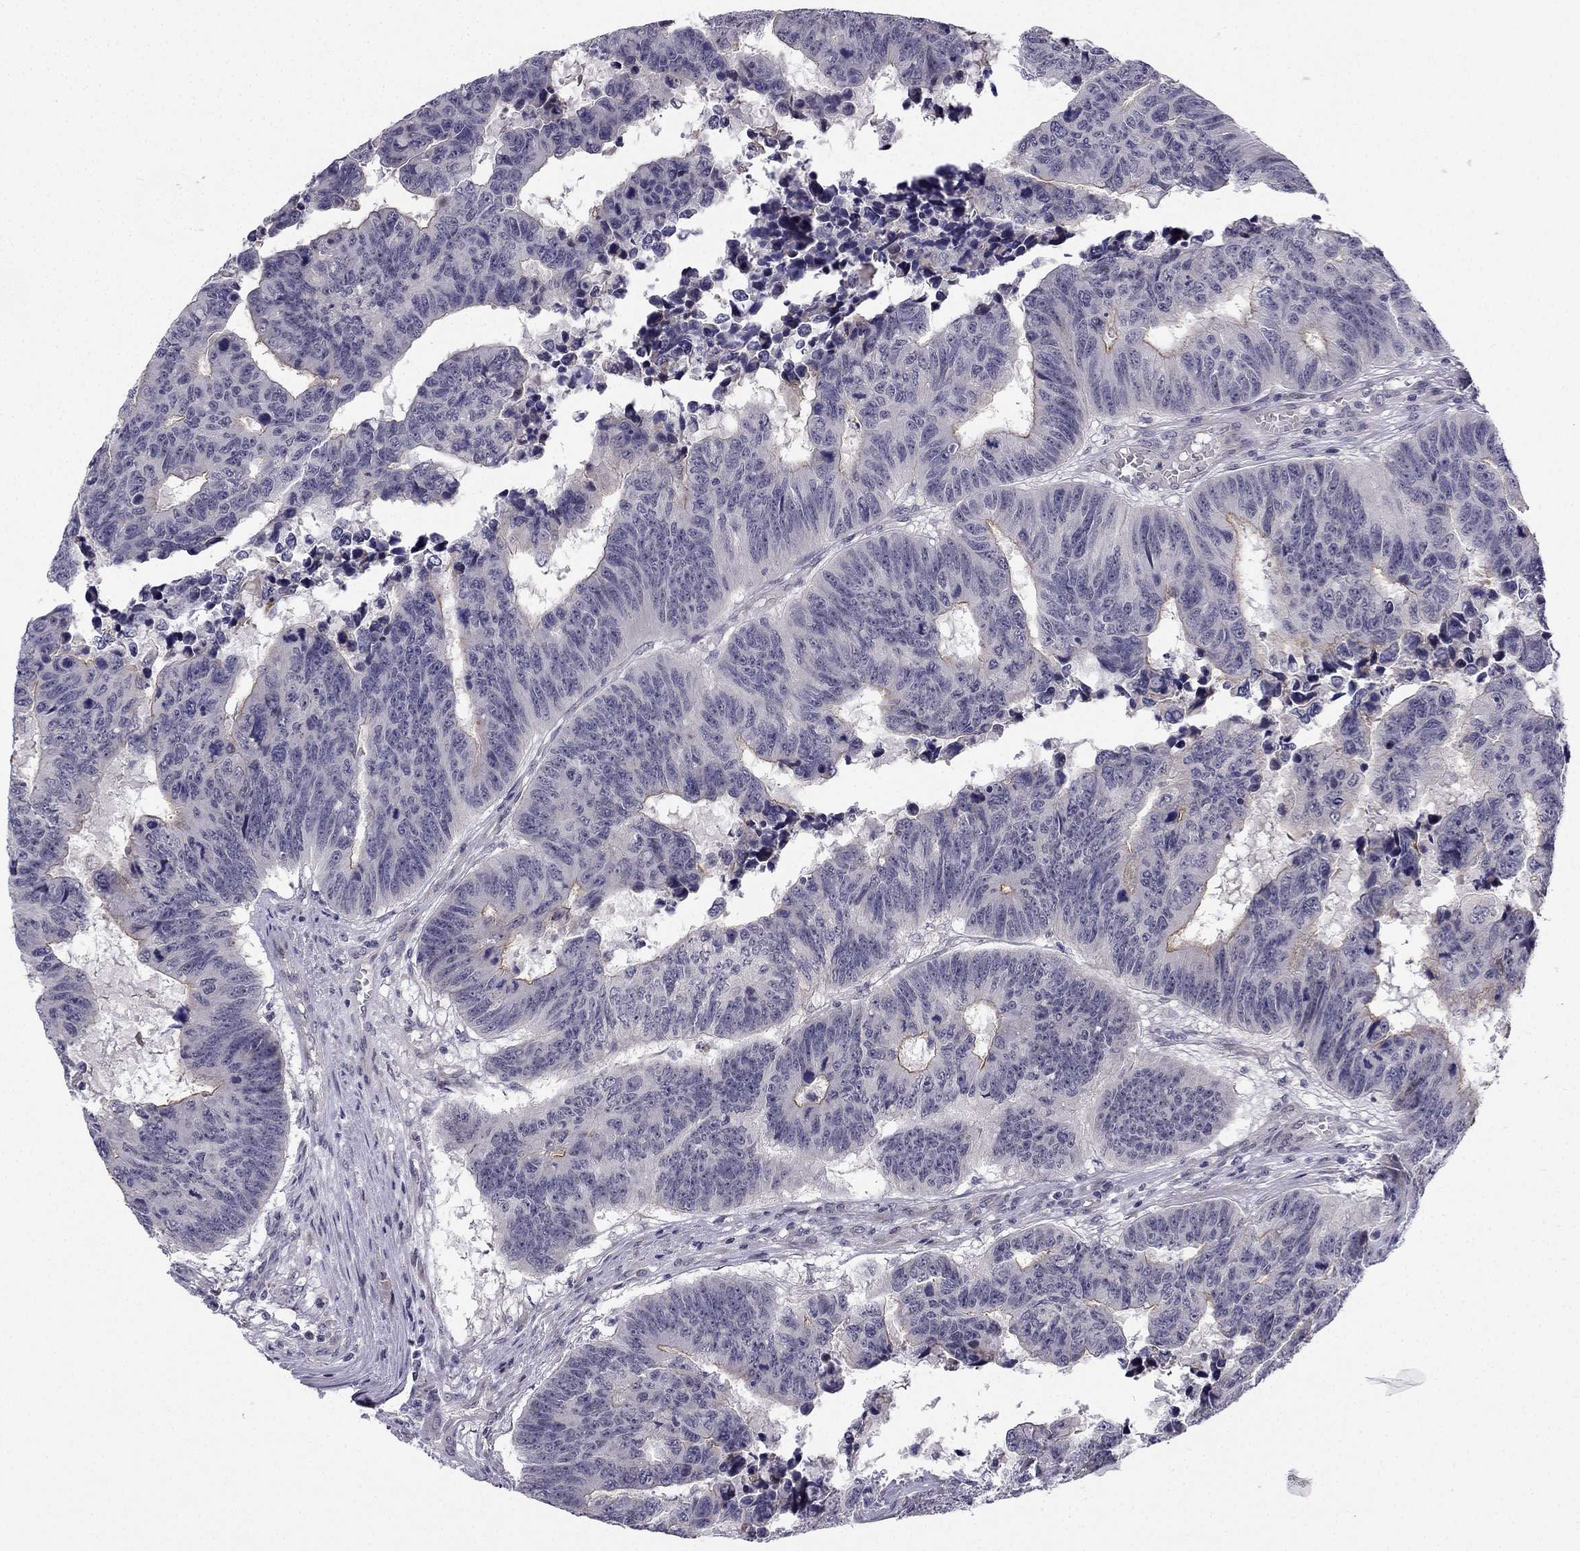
{"staining": {"intensity": "moderate", "quantity": "<25%", "location": "cytoplasmic/membranous"}, "tissue": "colorectal cancer", "cell_type": "Tumor cells", "image_type": "cancer", "snomed": [{"axis": "morphology", "description": "Adenocarcinoma, NOS"}, {"axis": "topography", "description": "Appendix"}, {"axis": "topography", "description": "Colon"}, {"axis": "topography", "description": "Cecum"}, {"axis": "topography", "description": "Colon asc"}], "caption": "A micrograph of colorectal cancer (adenocarcinoma) stained for a protein reveals moderate cytoplasmic/membranous brown staining in tumor cells. The protein is shown in brown color, while the nuclei are stained blue.", "gene": "CHST8", "patient": {"sex": "female", "age": 85}}